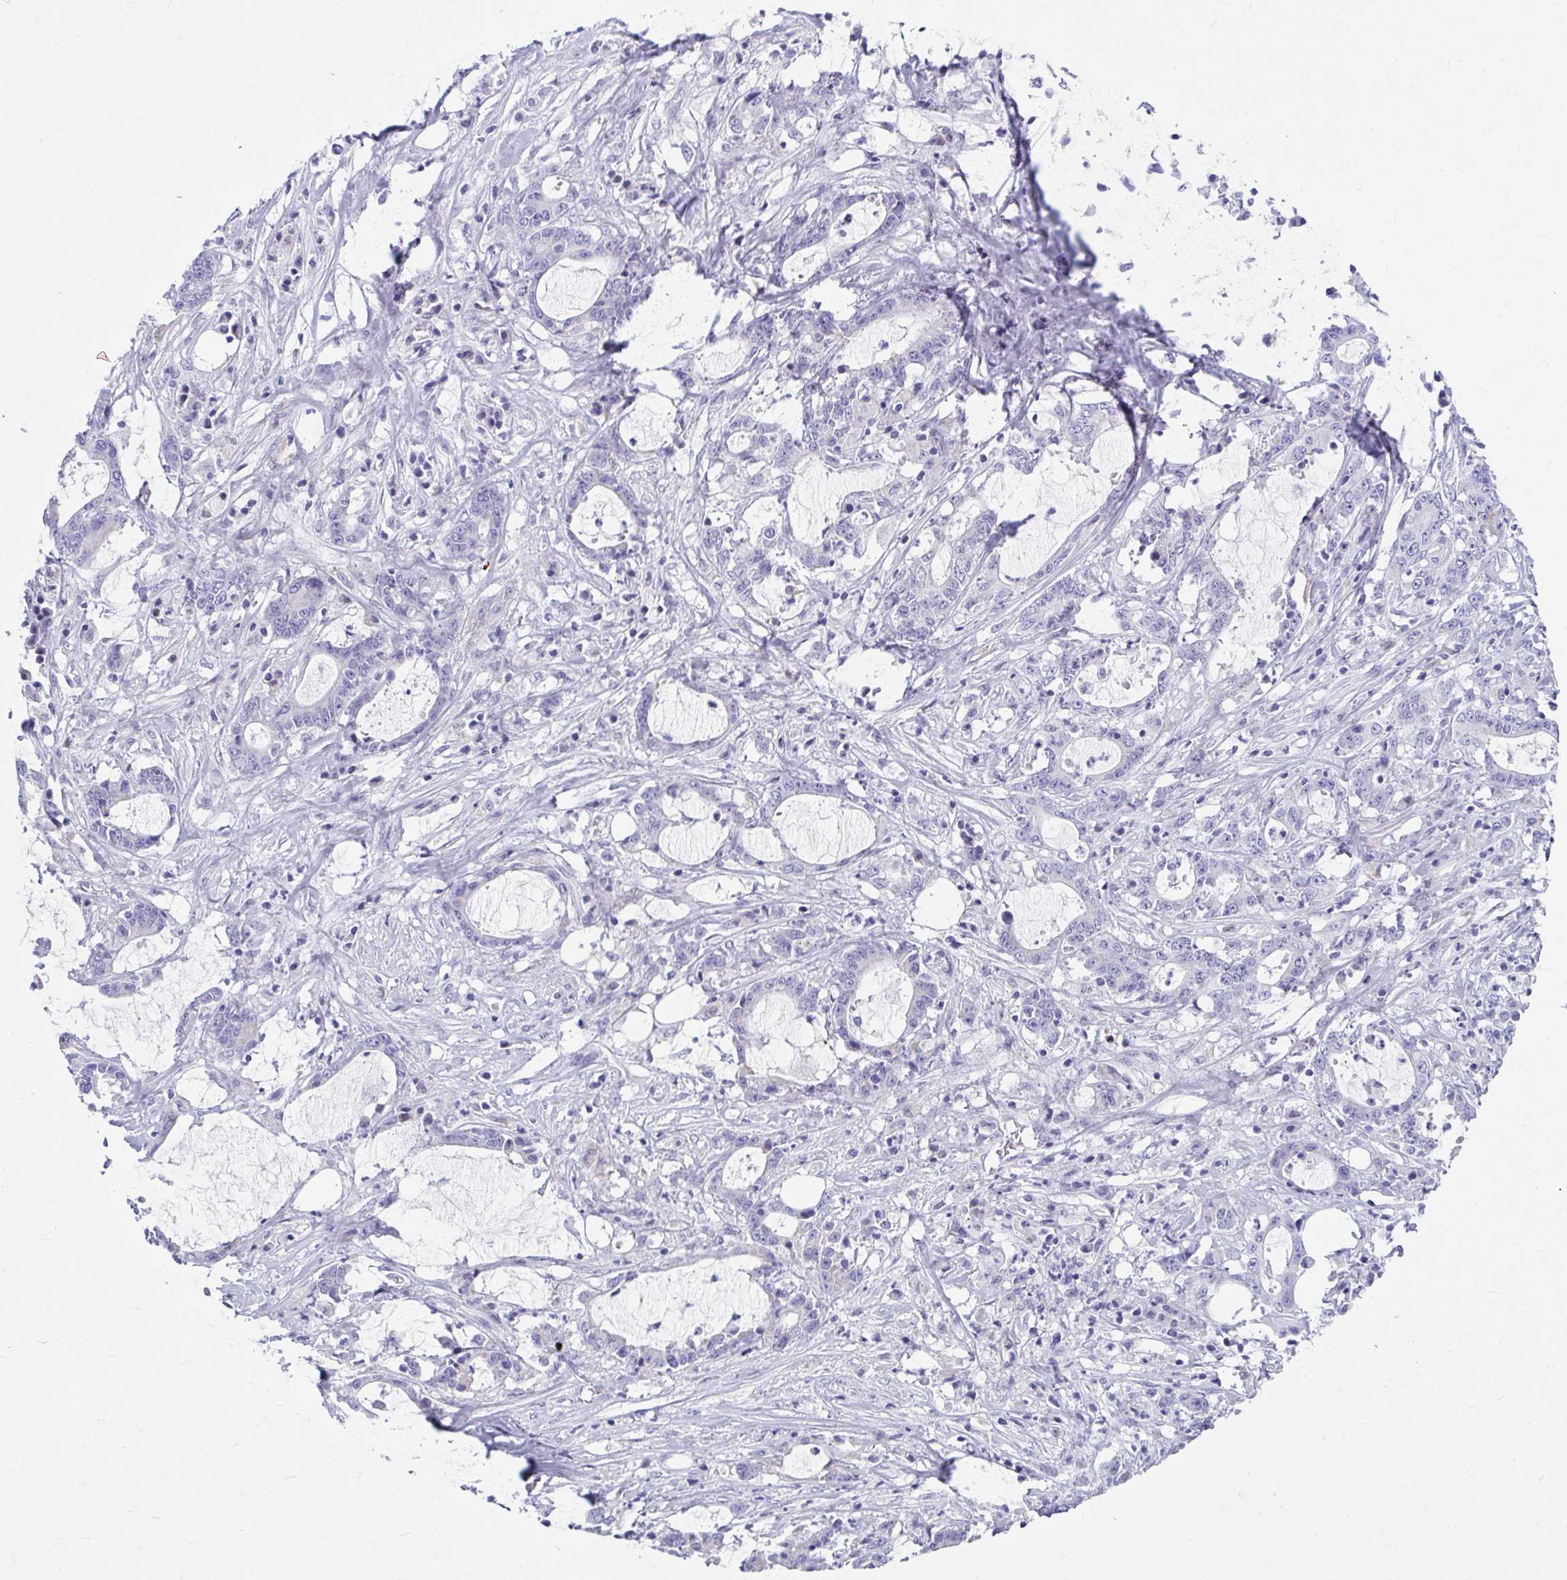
{"staining": {"intensity": "negative", "quantity": "none", "location": "none"}, "tissue": "stomach cancer", "cell_type": "Tumor cells", "image_type": "cancer", "snomed": [{"axis": "morphology", "description": "Adenocarcinoma, NOS"}, {"axis": "topography", "description": "Stomach, upper"}], "caption": "Stomach cancer stained for a protein using IHC shows no expression tumor cells.", "gene": "ISL1", "patient": {"sex": "male", "age": 68}}